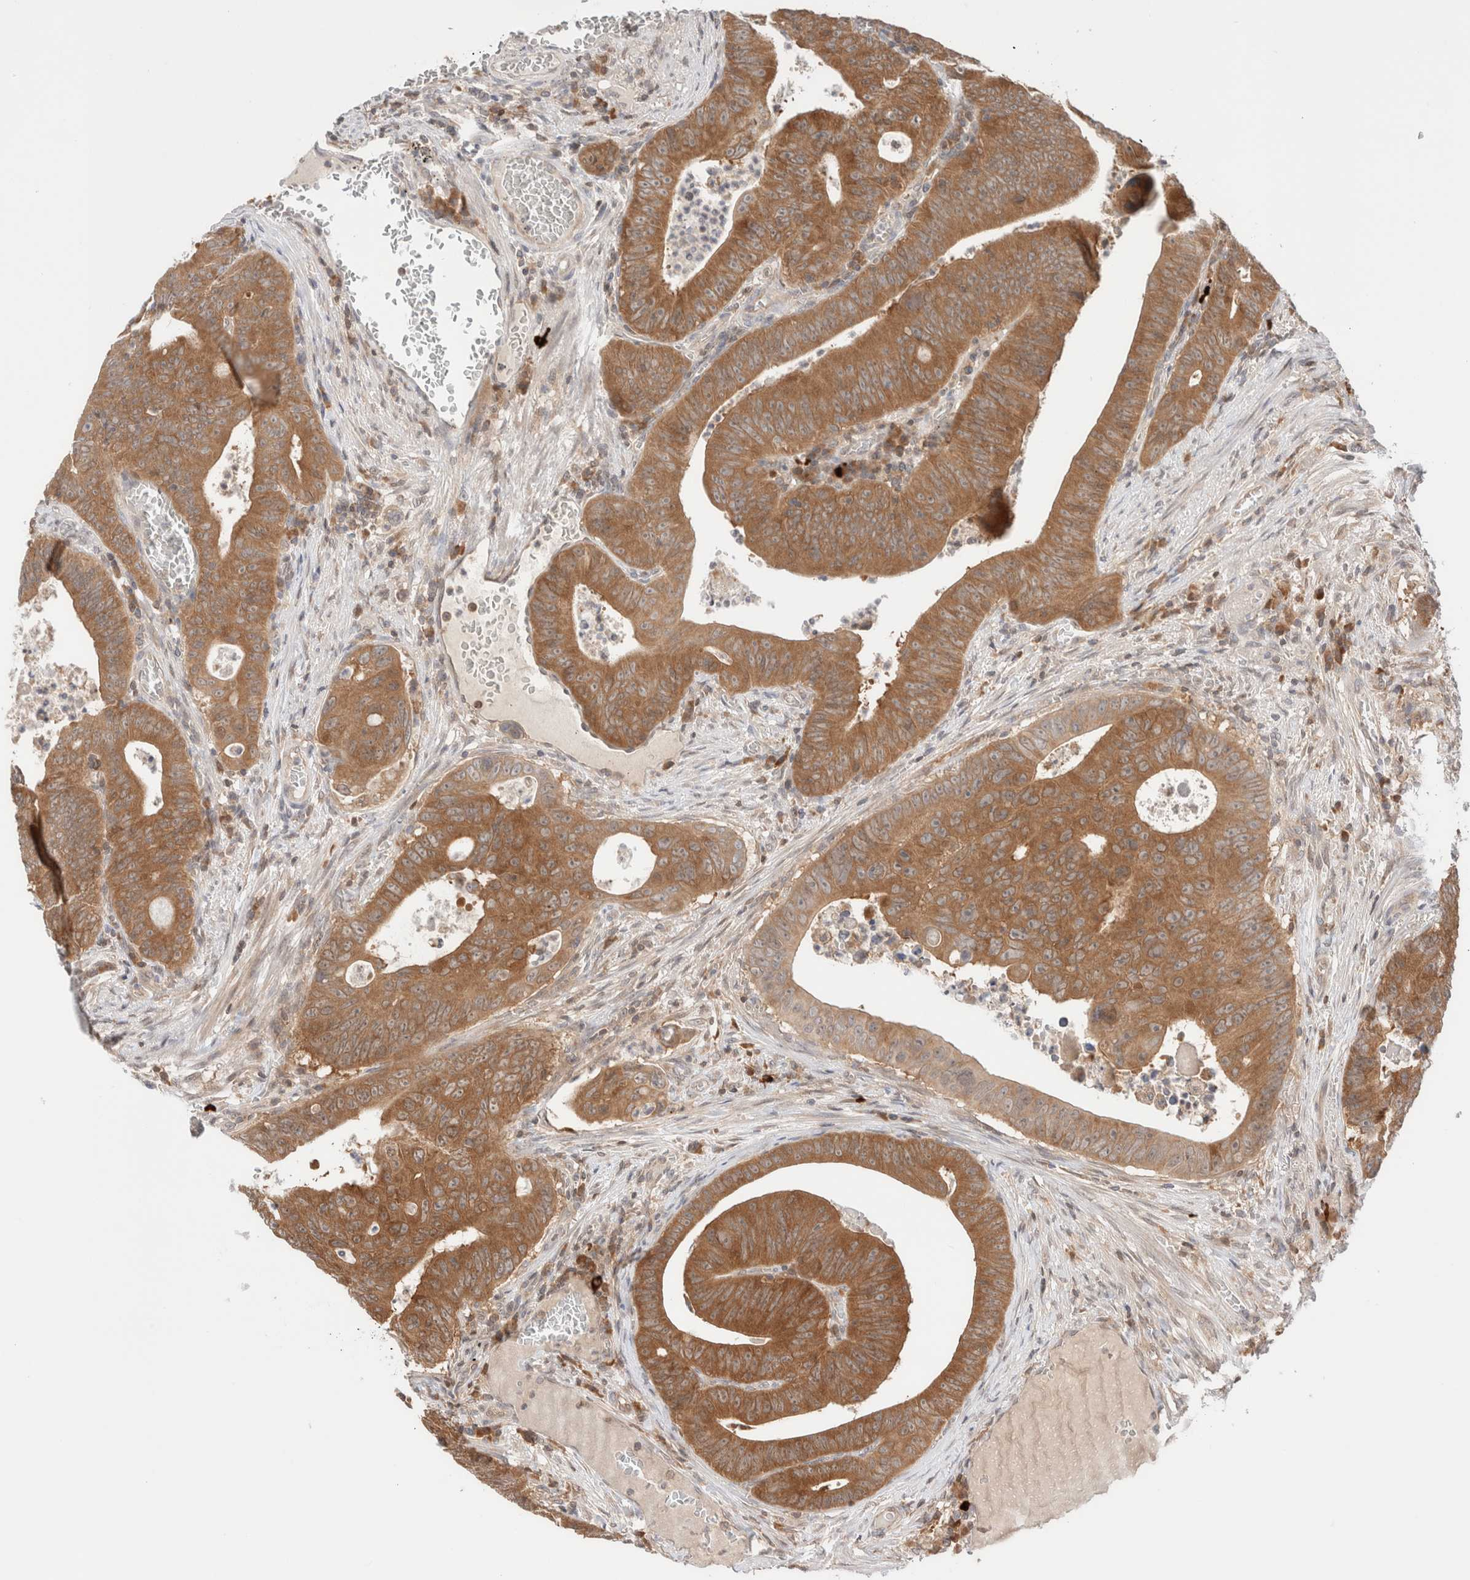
{"staining": {"intensity": "moderate", "quantity": ">75%", "location": "cytoplasmic/membranous"}, "tissue": "colorectal cancer", "cell_type": "Tumor cells", "image_type": "cancer", "snomed": [{"axis": "morphology", "description": "Adenocarcinoma, NOS"}, {"axis": "topography", "description": "Colon"}], "caption": "Protein staining exhibits moderate cytoplasmic/membranous expression in approximately >75% of tumor cells in colorectal adenocarcinoma.", "gene": "XKR4", "patient": {"sex": "male", "age": 87}}